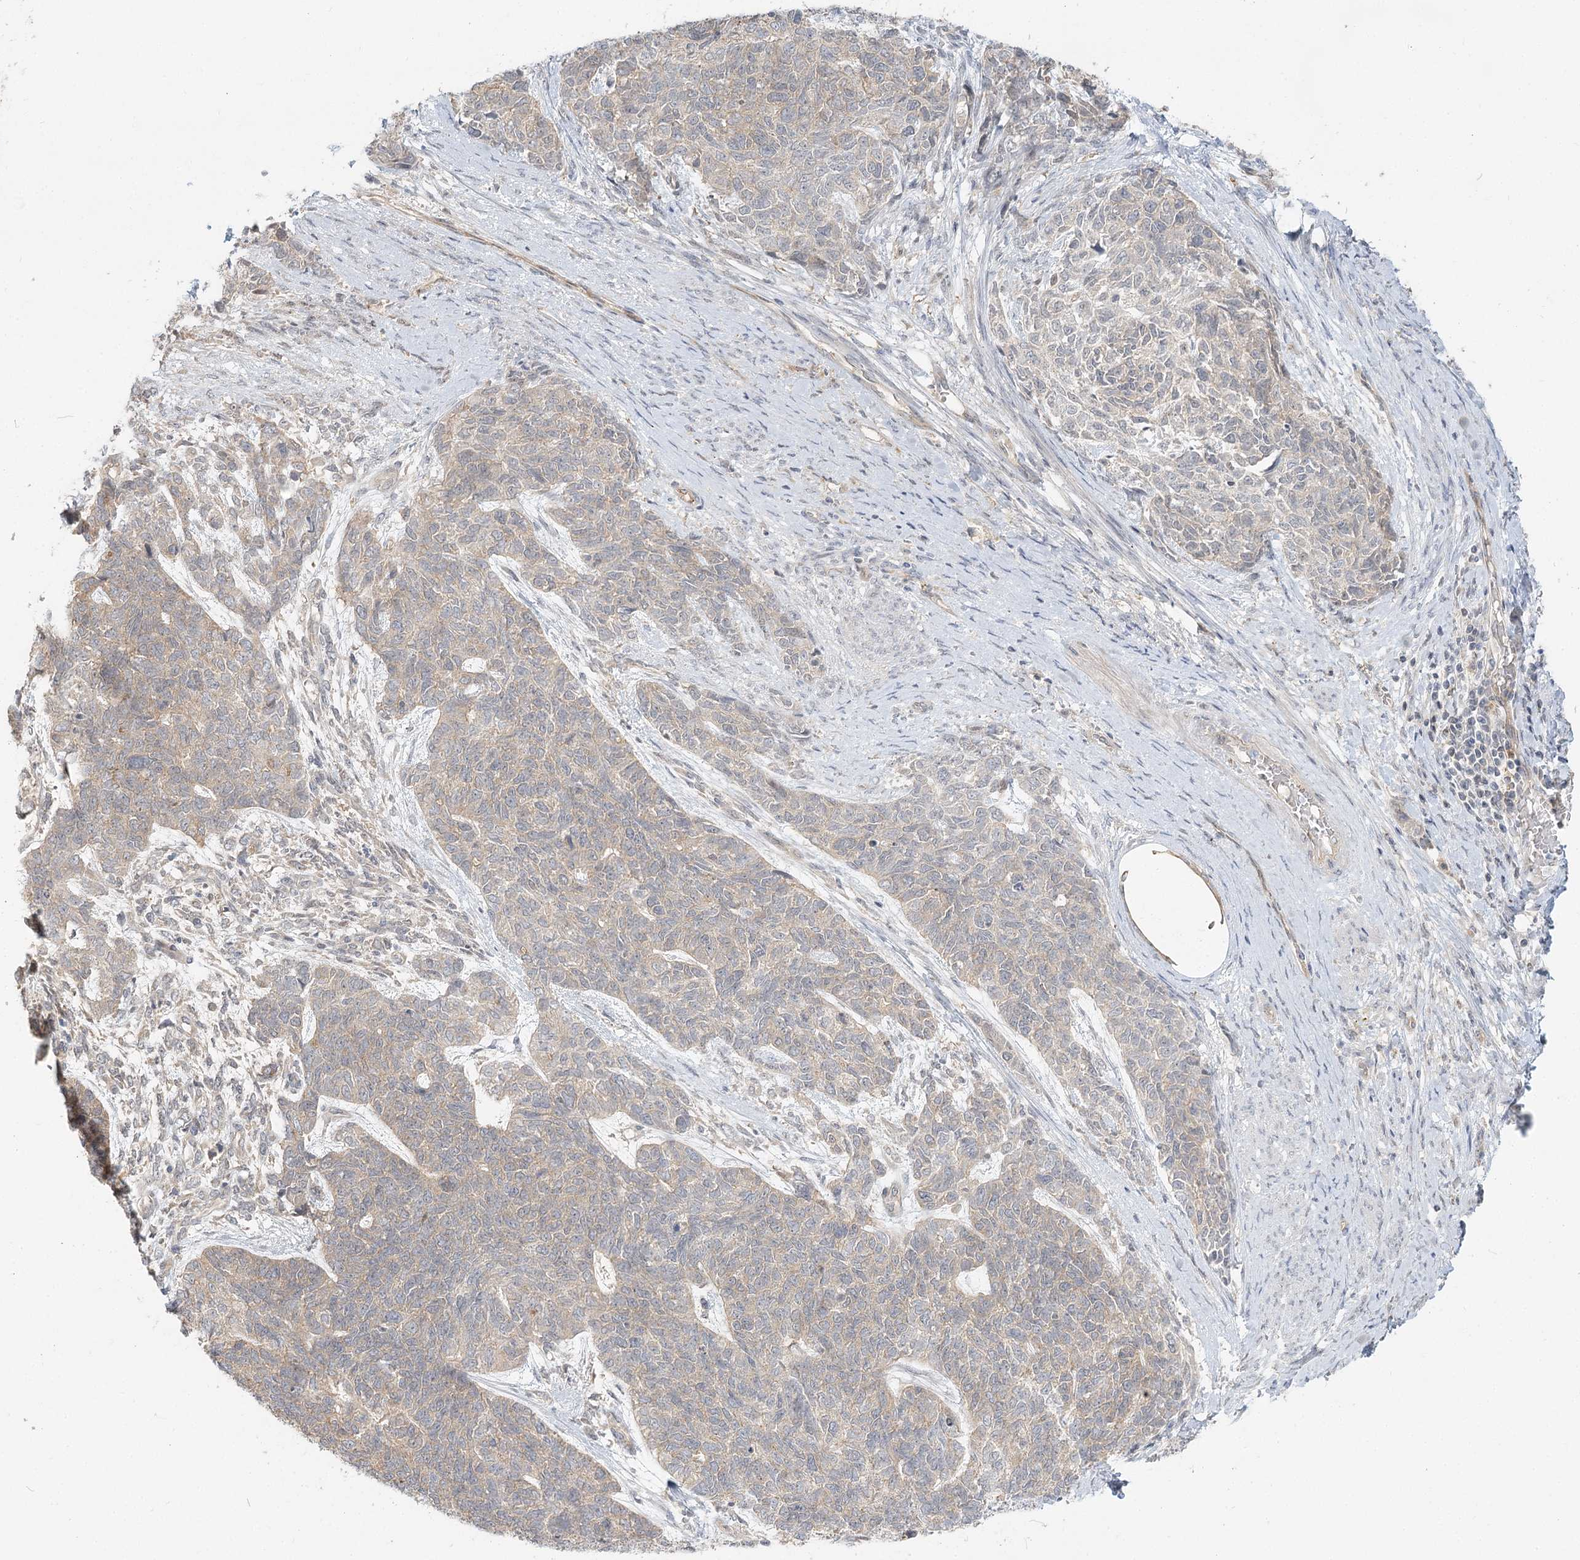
{"staining": {"intensity": "weak", "quantity": "<25%", "location": "cytoplasmic/membranous"}, "tissue": "cervical cancer", "cell_type": "Tumor cells", "image_type": "cancer", "snomed": [{"axis": "morphology", "description": "Squamous cell carcinoma, NOS"}, {"axis": "topography", "description": "Cervix"}], "caption": "IHC micrograph of human squamous cell carcinoma (cervical) stained for a protein (brown), which exhibits no expression in tumor cells.", "gene": "GUCY2C", "patient": {"sex": "female", "age": 63}}